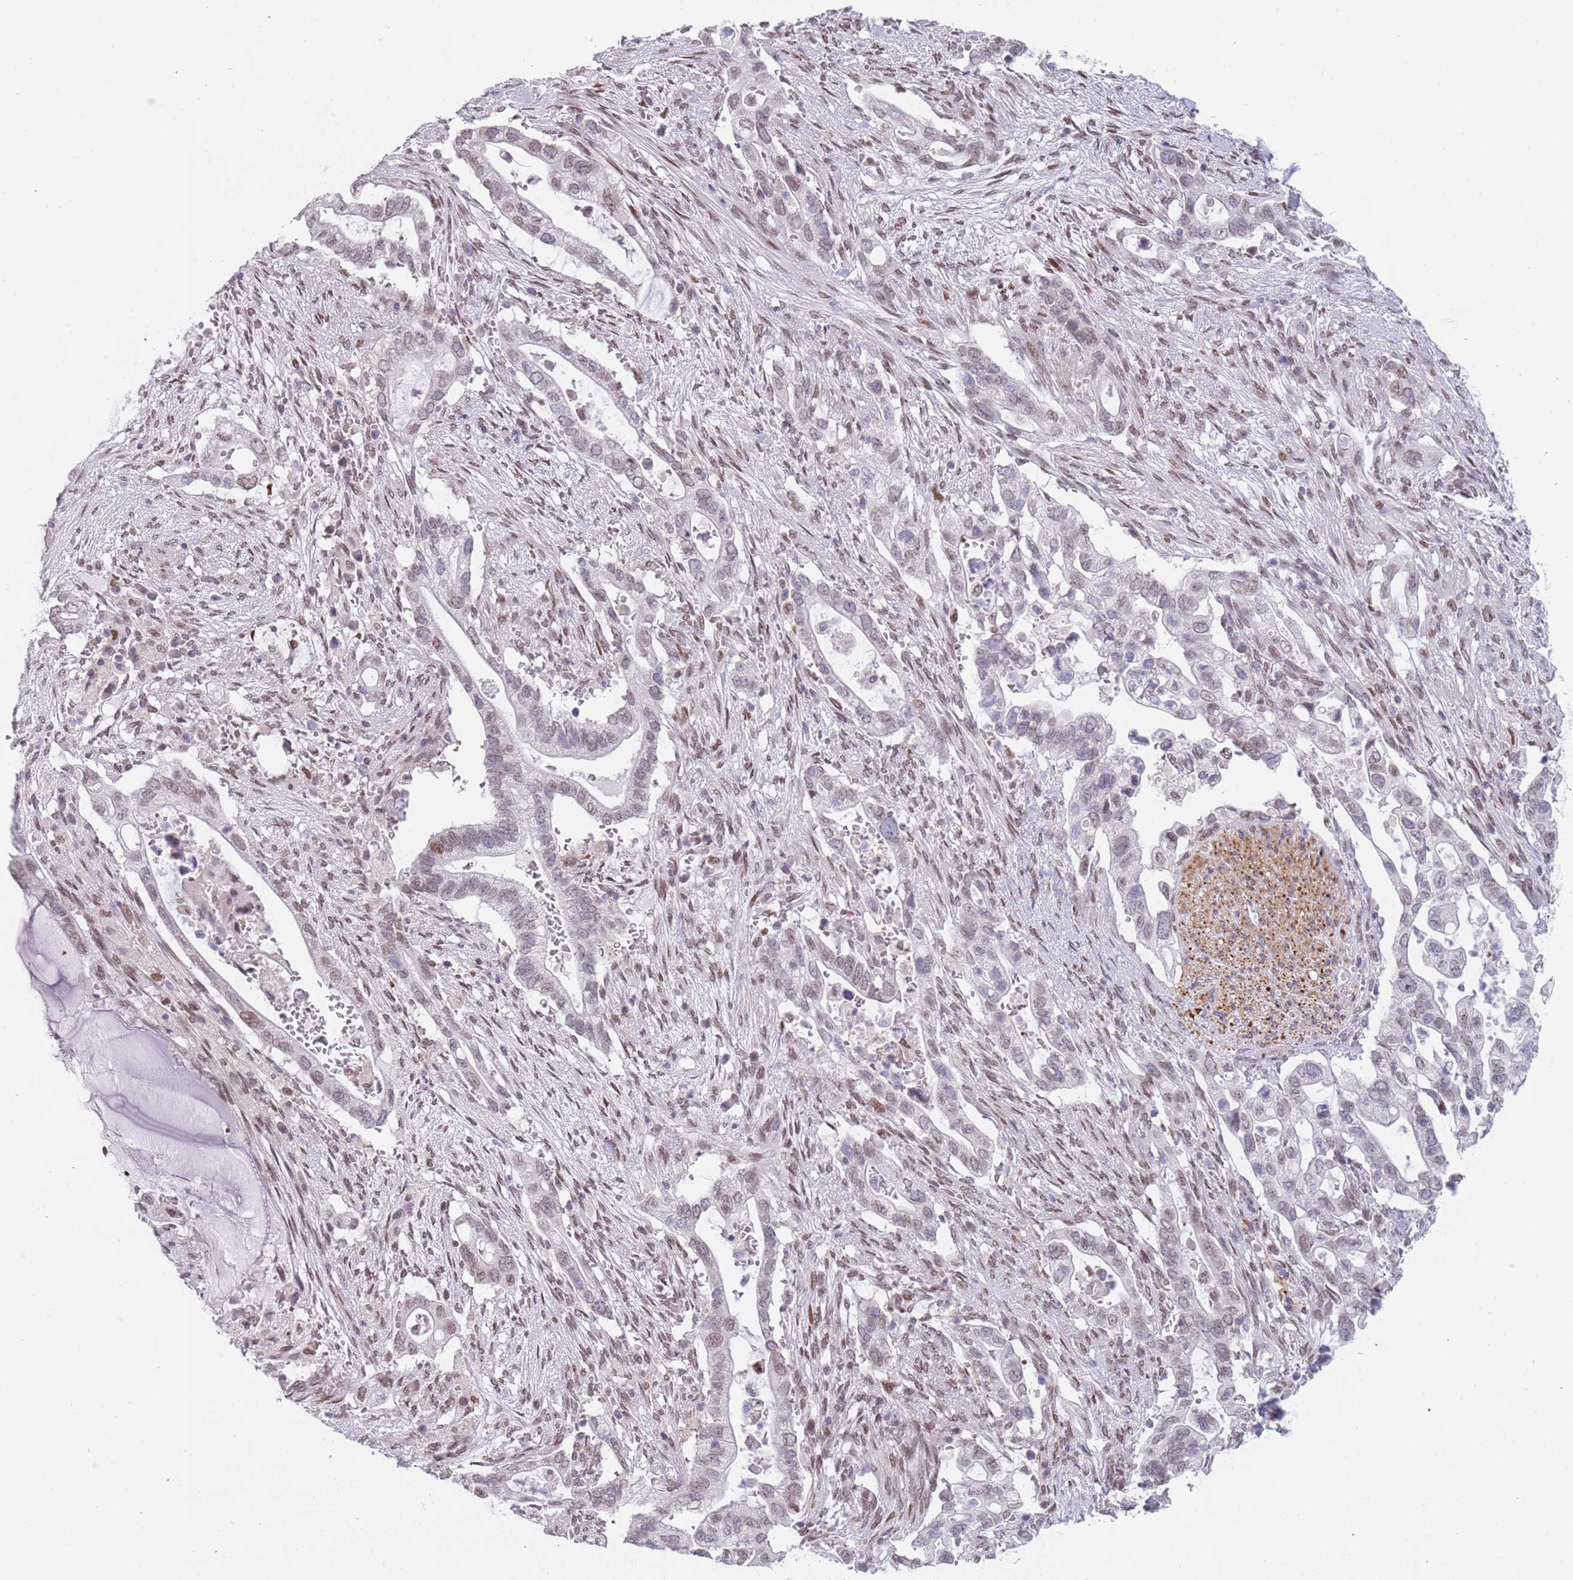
{"staining": {"intensity": "weak", "quantity": "25%-75%", "location": "cytoplasmic/membranous,nuclear"}, "tissue": "pancreatic cancer", "cell_type": "Tumor cells", "image_type": "cancer", "snomed": [{"axis": "morphology", "description": "Adenocarcinoma, NOS"}, {"axis": "topography", "description": "Pancreas"}], "caption": "Pancreatic adenocarcinoma tissue demonstrates weak cytoplasmic/membranous and nuclear expression in about 25%-75% of tumor cells", "gene": "KLHDC2", "patient": {"sex": "female", "age": 72}}